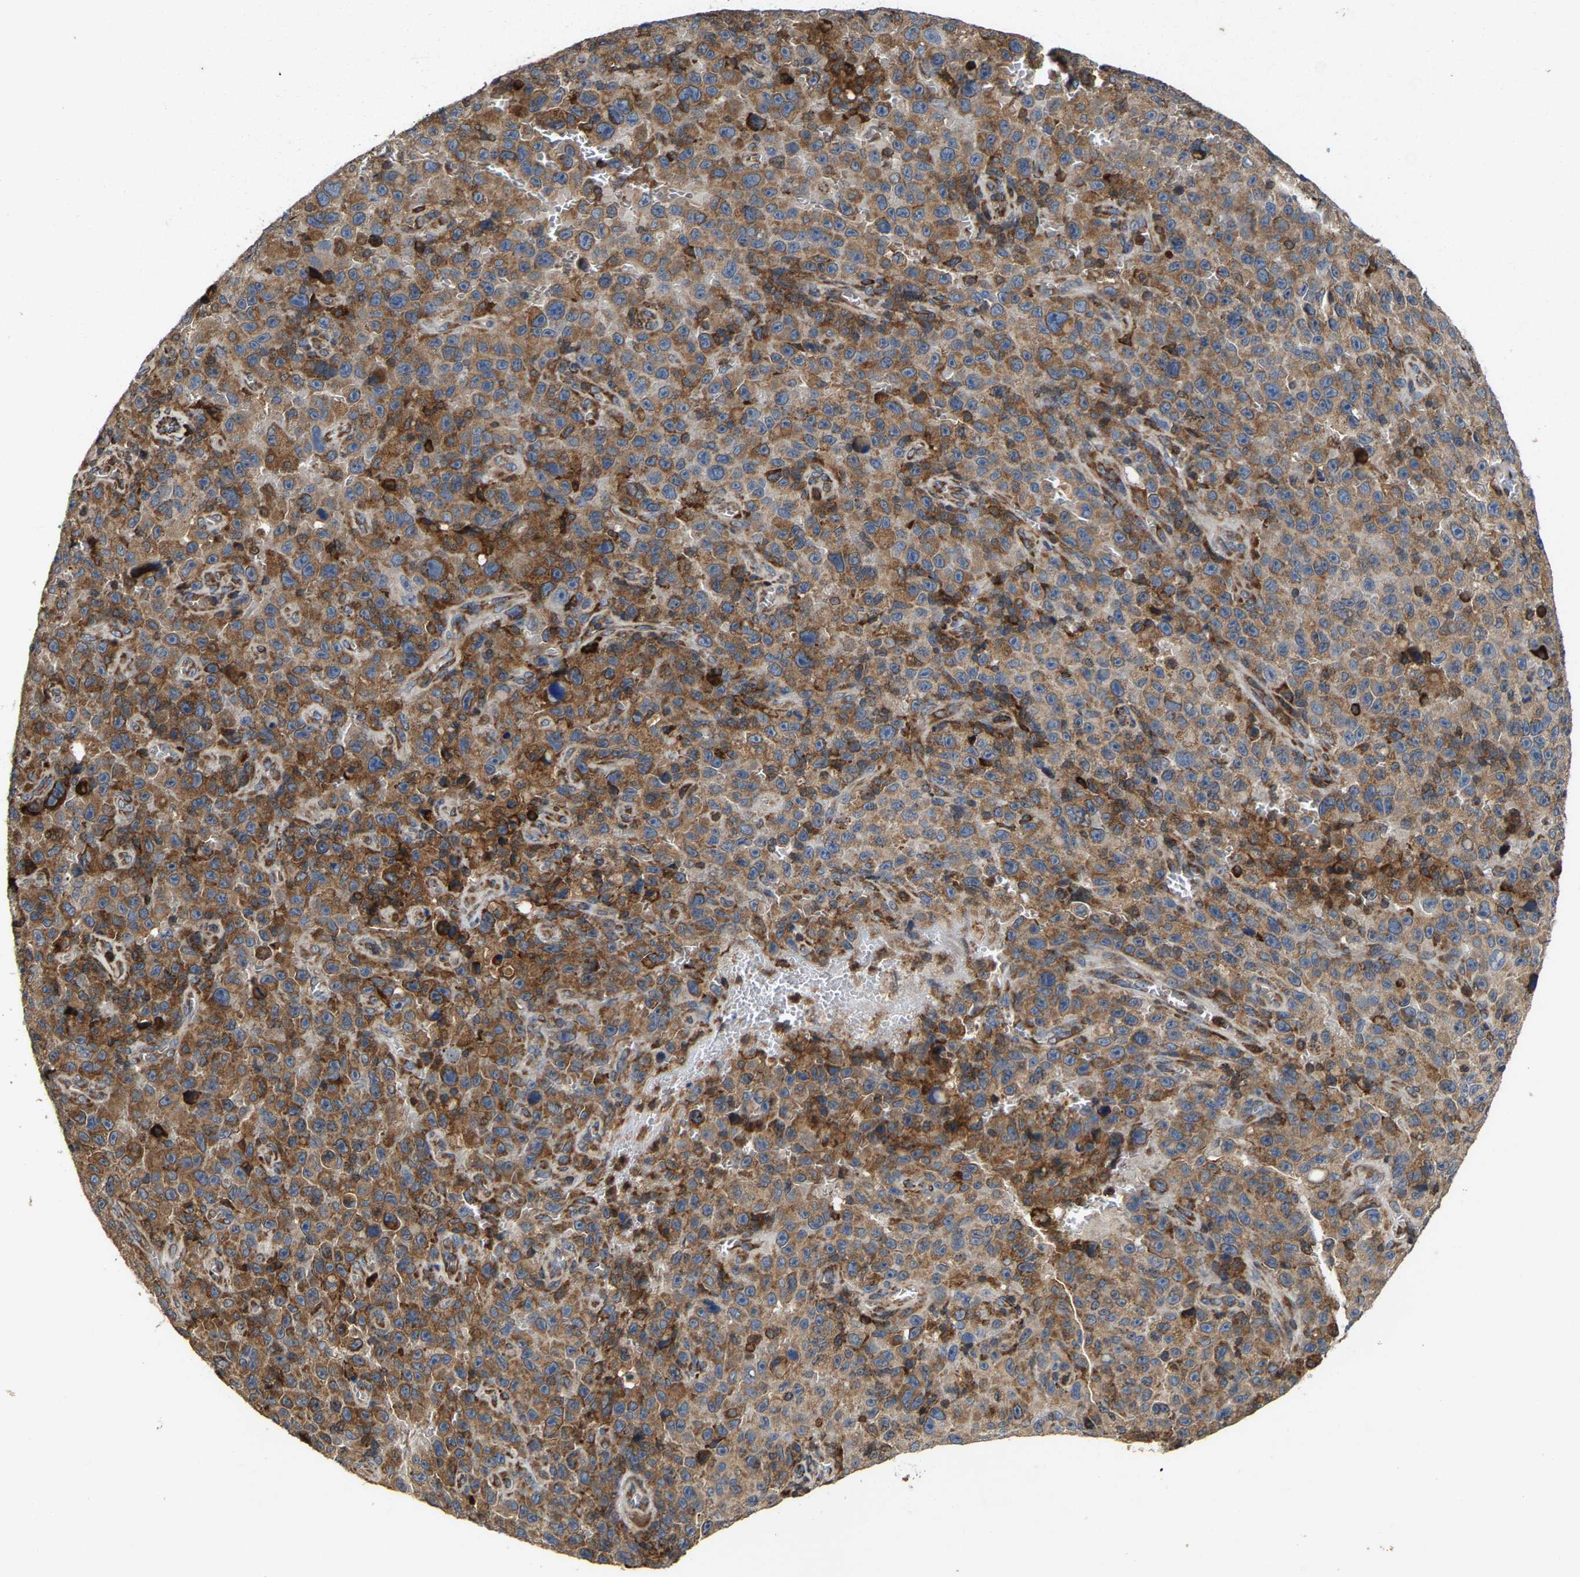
{"staining": {"intensity": "moderate", "quantity": ">75%", "location": "cytoplasmic/membranous"}, "tissue": "melanoma", "cell_type": "Tumor cells", "image_type": "cancer", "snomed": [{"axis": "morphology", "description": "Malignant melanoma, NOS"}, {"axis": "topography", "description": "Skin"}], "caption": "Immunohistochemistry (DAB (3,3'-diaminobenzidine)) staining of malignant melanoma demonstrates moderate cytoplasmic/membranous protein staining in about >75% of tumor cells. (Stains: DAB (3,3'-diaminobenzidine) in brown, nuclei in blue, Microscopy: brightfield microscopy at high magnification).", "gene": "FGD3", "patient": {"sex": "female", "age": 82}}